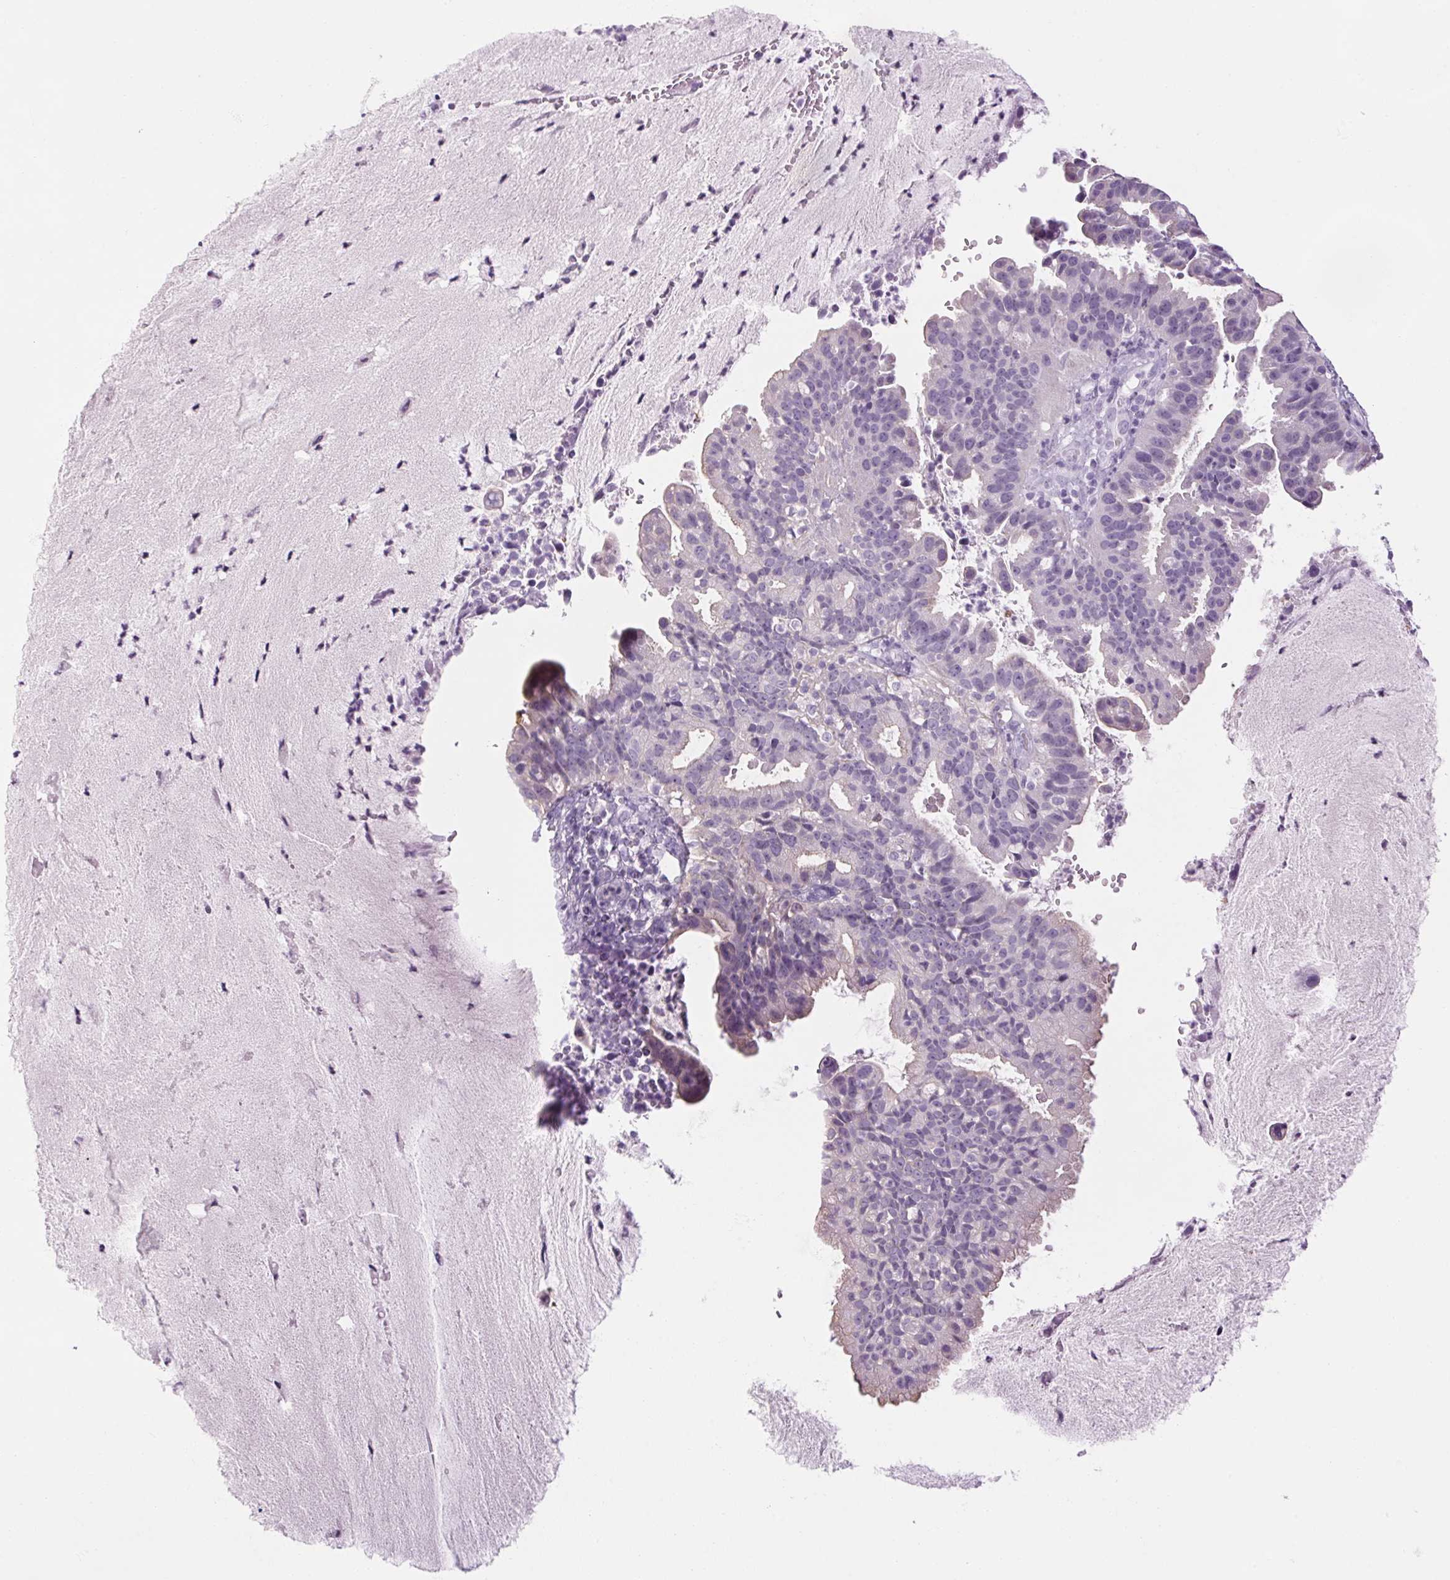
{"staining": {"intensity": "weak", "quantity": "<25%", "location": "cytoplasmic/membranous"}, "tissue": "cervical cancer", "cell_type": "Tumor cells", "image_type": "cancer", "snomed": [{"axis": "morphology", "description": "Adenocarcinoma, NOS"}, {"axis": "topography", "description": "Cervix"}], "caption": "Immunohistochemistry histopathology image of cervical adenocarcinoma stained for a protein (brown), which exhibits no positivity in tumor cells.", "gene": "RPTN", "patient": {"sex": "female", "age": 34}}